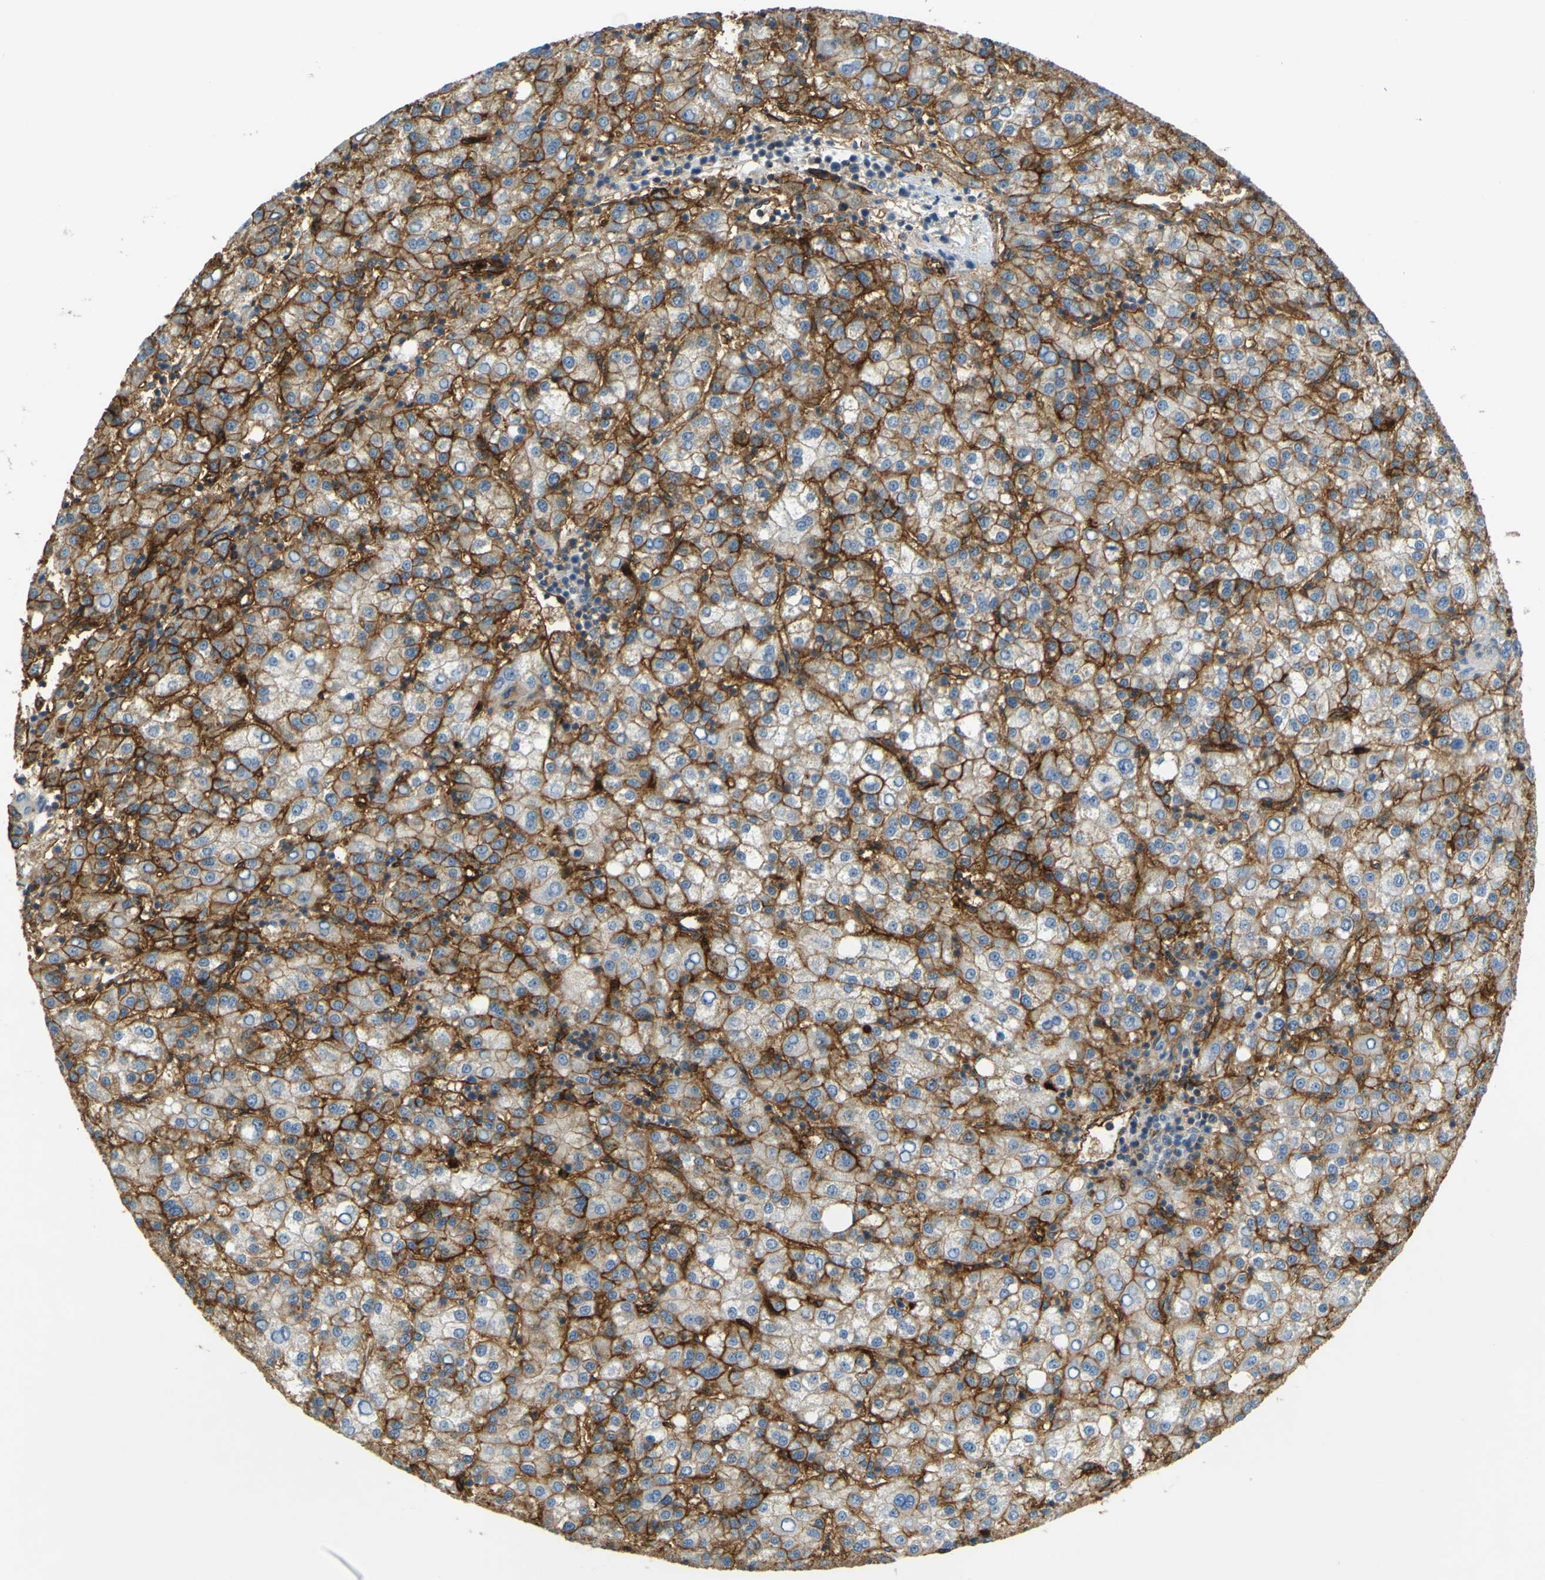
{"staining": {"intensity": "moderate", "quantity": "25%-75%", "location": "cytoplasmic/membranous"}, "tissue": "liver cancer", "cell_type": "Tumor cells", "image_type": "cancer", "snomed": [{"axis": "morphology", "description": "Carcinoma, Hepatocellular, NOS"}, {"axis": "topography", "description": "Liver"}], "caption": "Immunohistochemical staining of liver cancer (hepatocellular carcinoma) shows moderate cytoplasmic/membranous protein positivity in approximately 25%-75% of tumor cells.", "gene": "PLXDC1", "patient": {"sex": "female", "age": 58}}